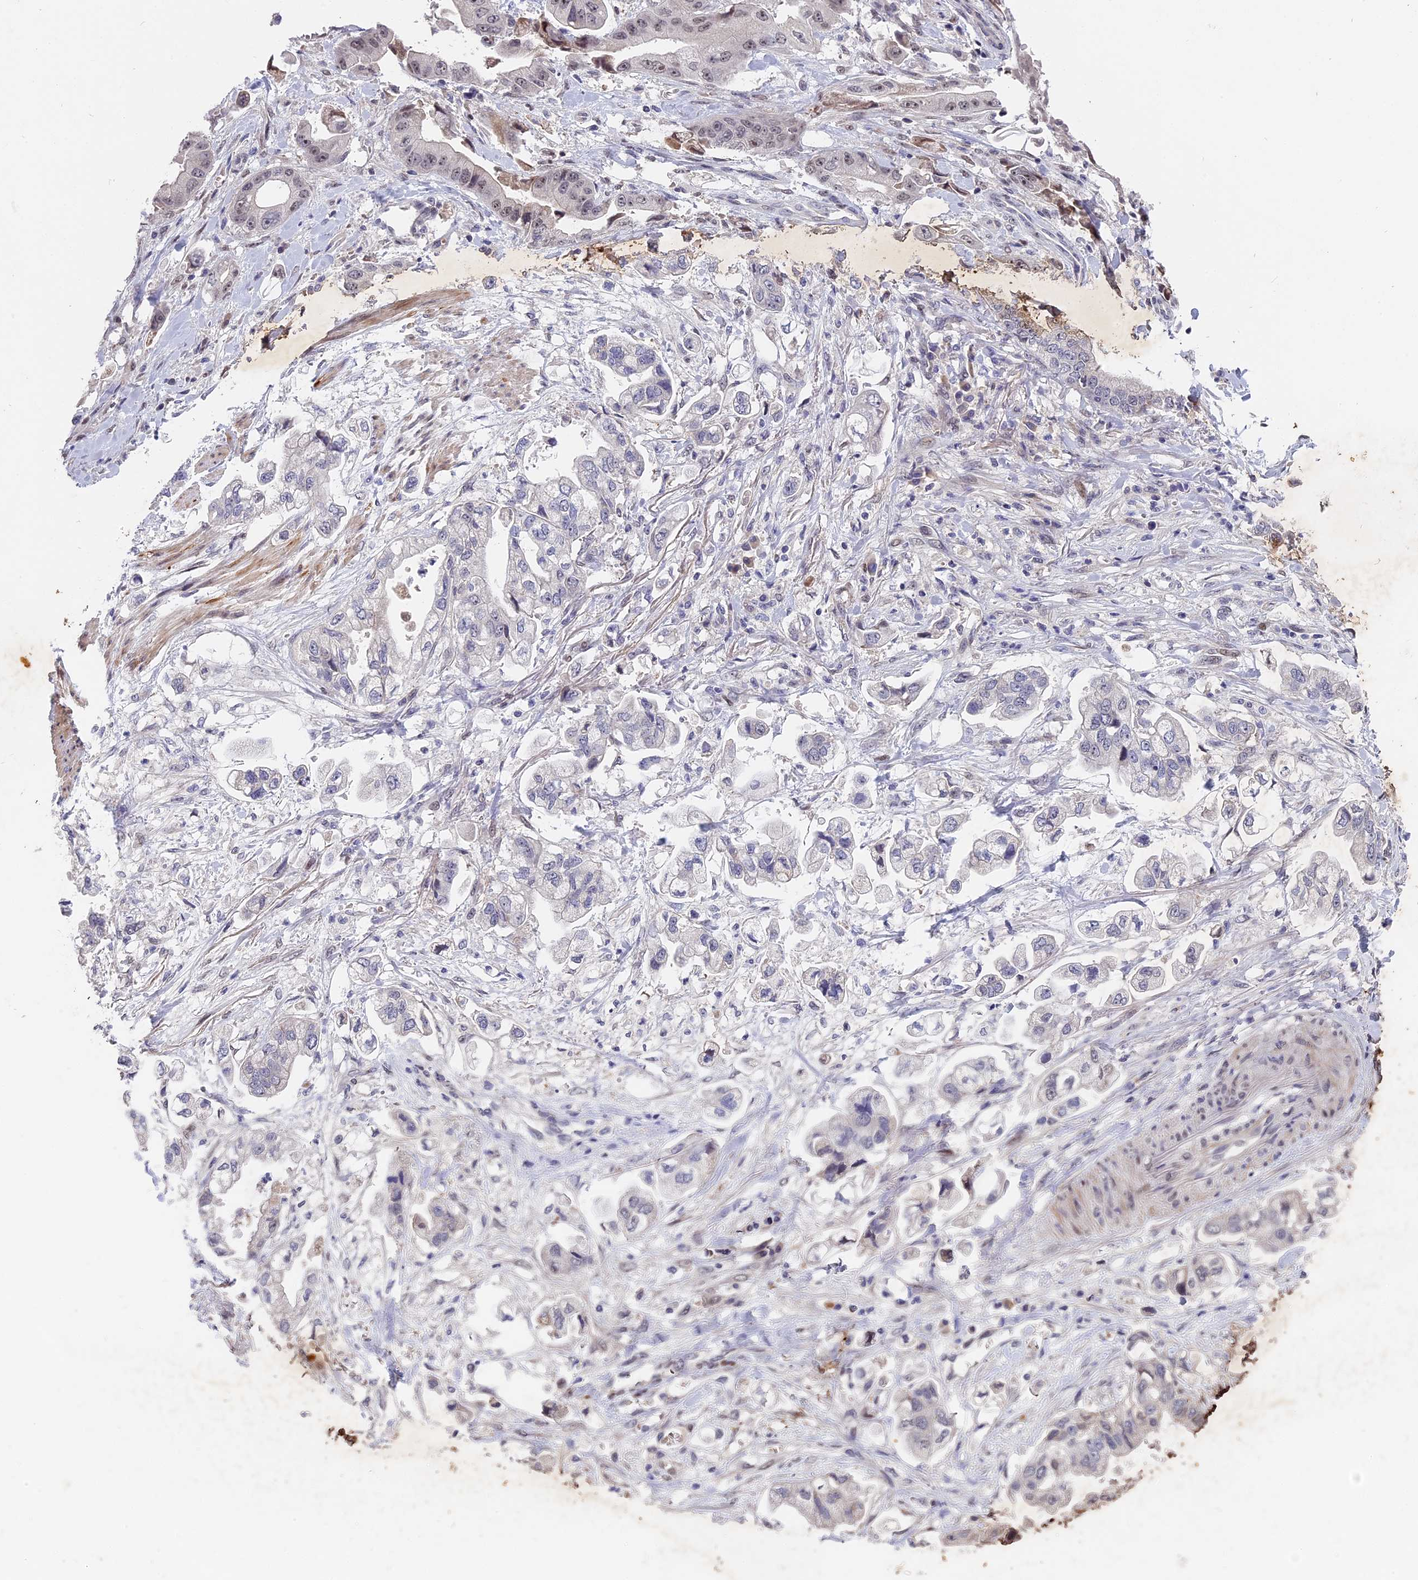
{"staining": {"intensity": "weak", "quantity": "<25%", "location": "nuclear"}, "tissue": "stomach cancer", "cell_type": "Tumor cells", "image_type": "cancer", "snomed": [{"axis": "morphology", "description": "Adenocarcinoma, NOS"}, {"axis": "topography", "description": "Stomach"}], "caption": "Protein analysis of stomach cancer shows no significant expression in tumor cells.", "gene": "PYGO1", "patient": {"sex": "male", "age": 62}}